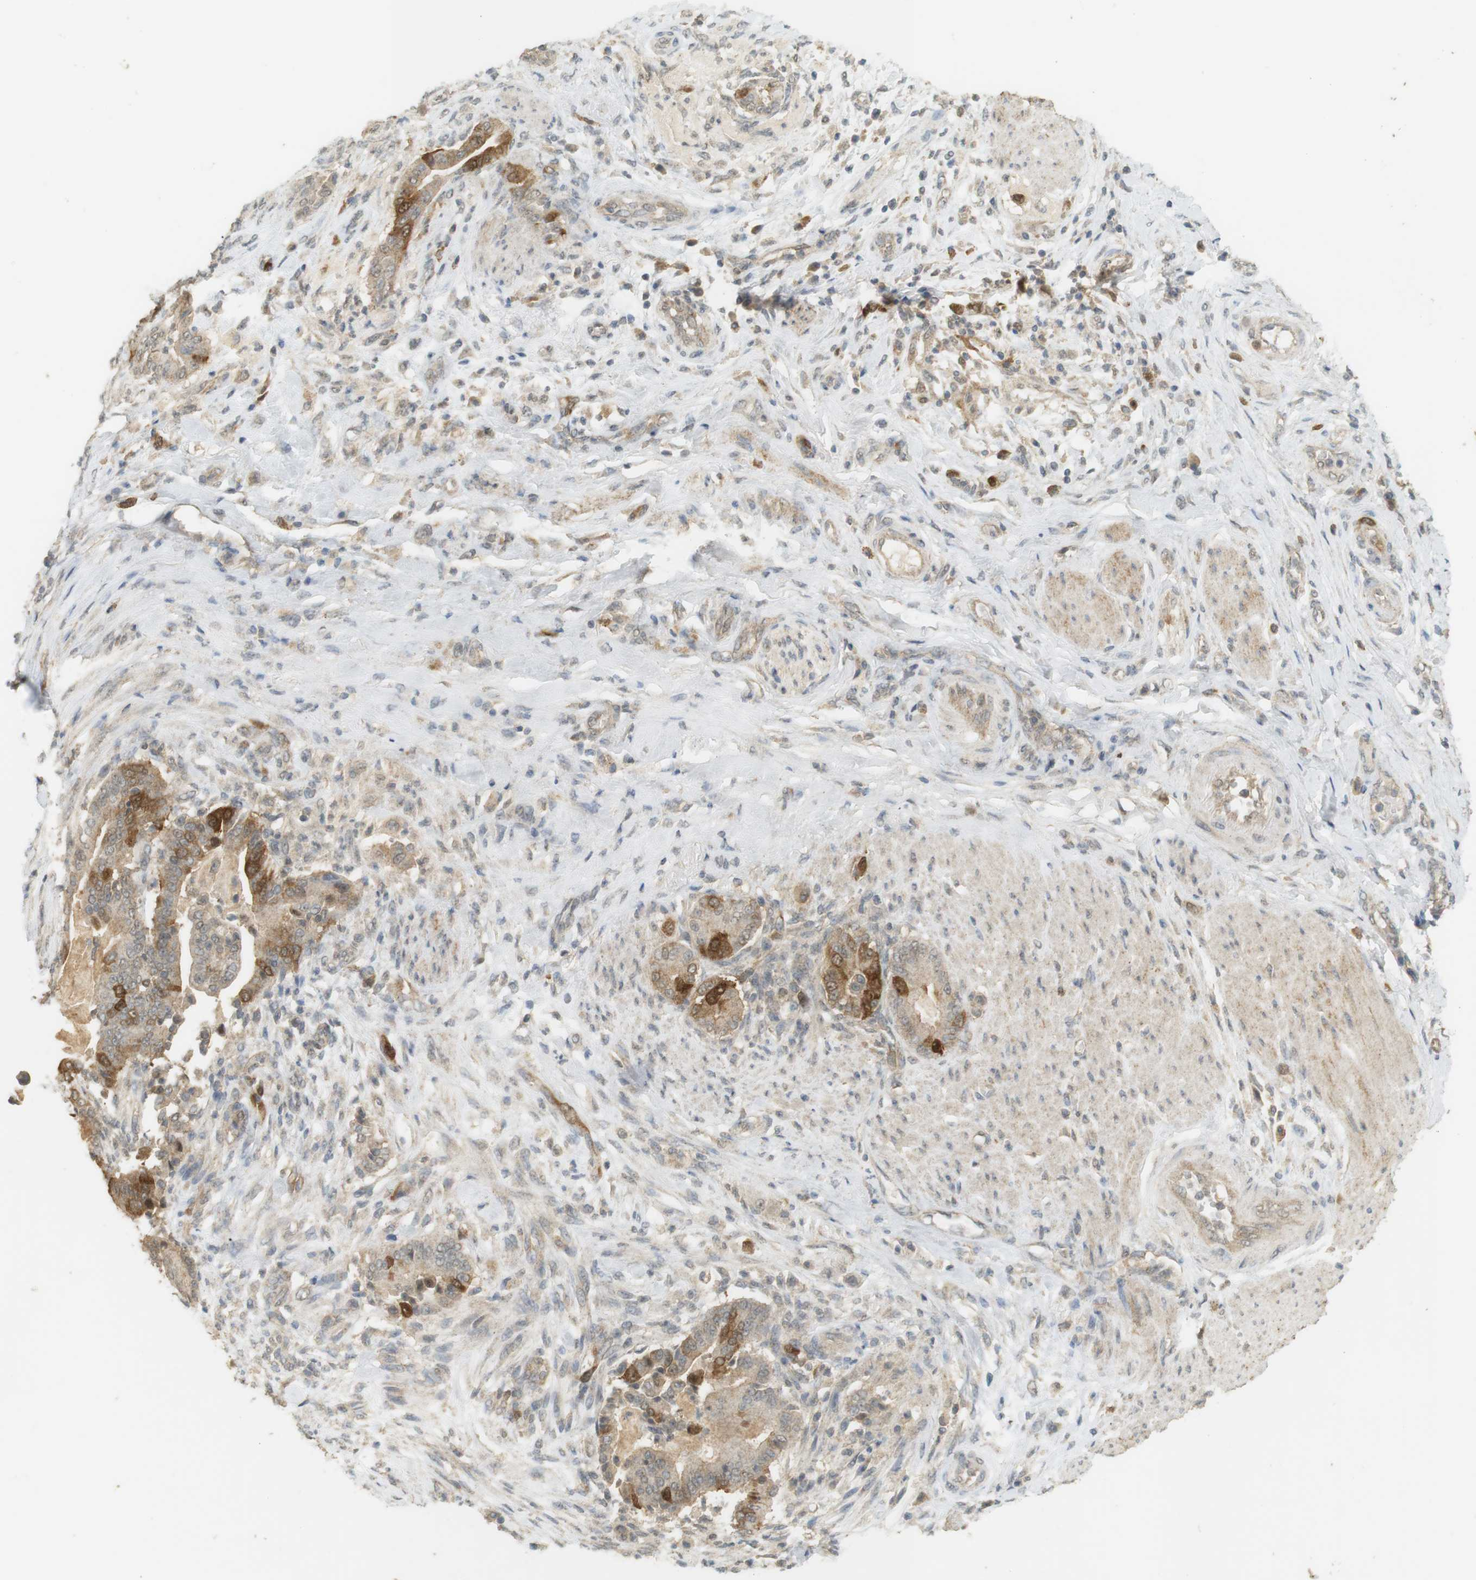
{"staining": {"intensity": "moderate", "quantity": "<25%", "location": "cytoplasmic/membranous"}, "tissue": "pancreatic cancer", "cell_type": "Tumor cells", "image_type": "cancer", "snomed": [{"axis": "morphology", "description": "Normal tissue, NOS"}, {"axis": "morphology", "description": "Adenocarcinoma, NOS"}, {"axis": "topography", "description": "Pancreas"}], "caption": "Immunohistochemical staining of pancreatic cancer (adenocarcinoma) displays low levels of moderate cytoplasmic/membranous staining in about <25% of tumor cells. (brown staining indicates protein expression, while blue staining denotes nuclei).", "gene": "TTK", "patient": {"sex": "male", "age": 63}}